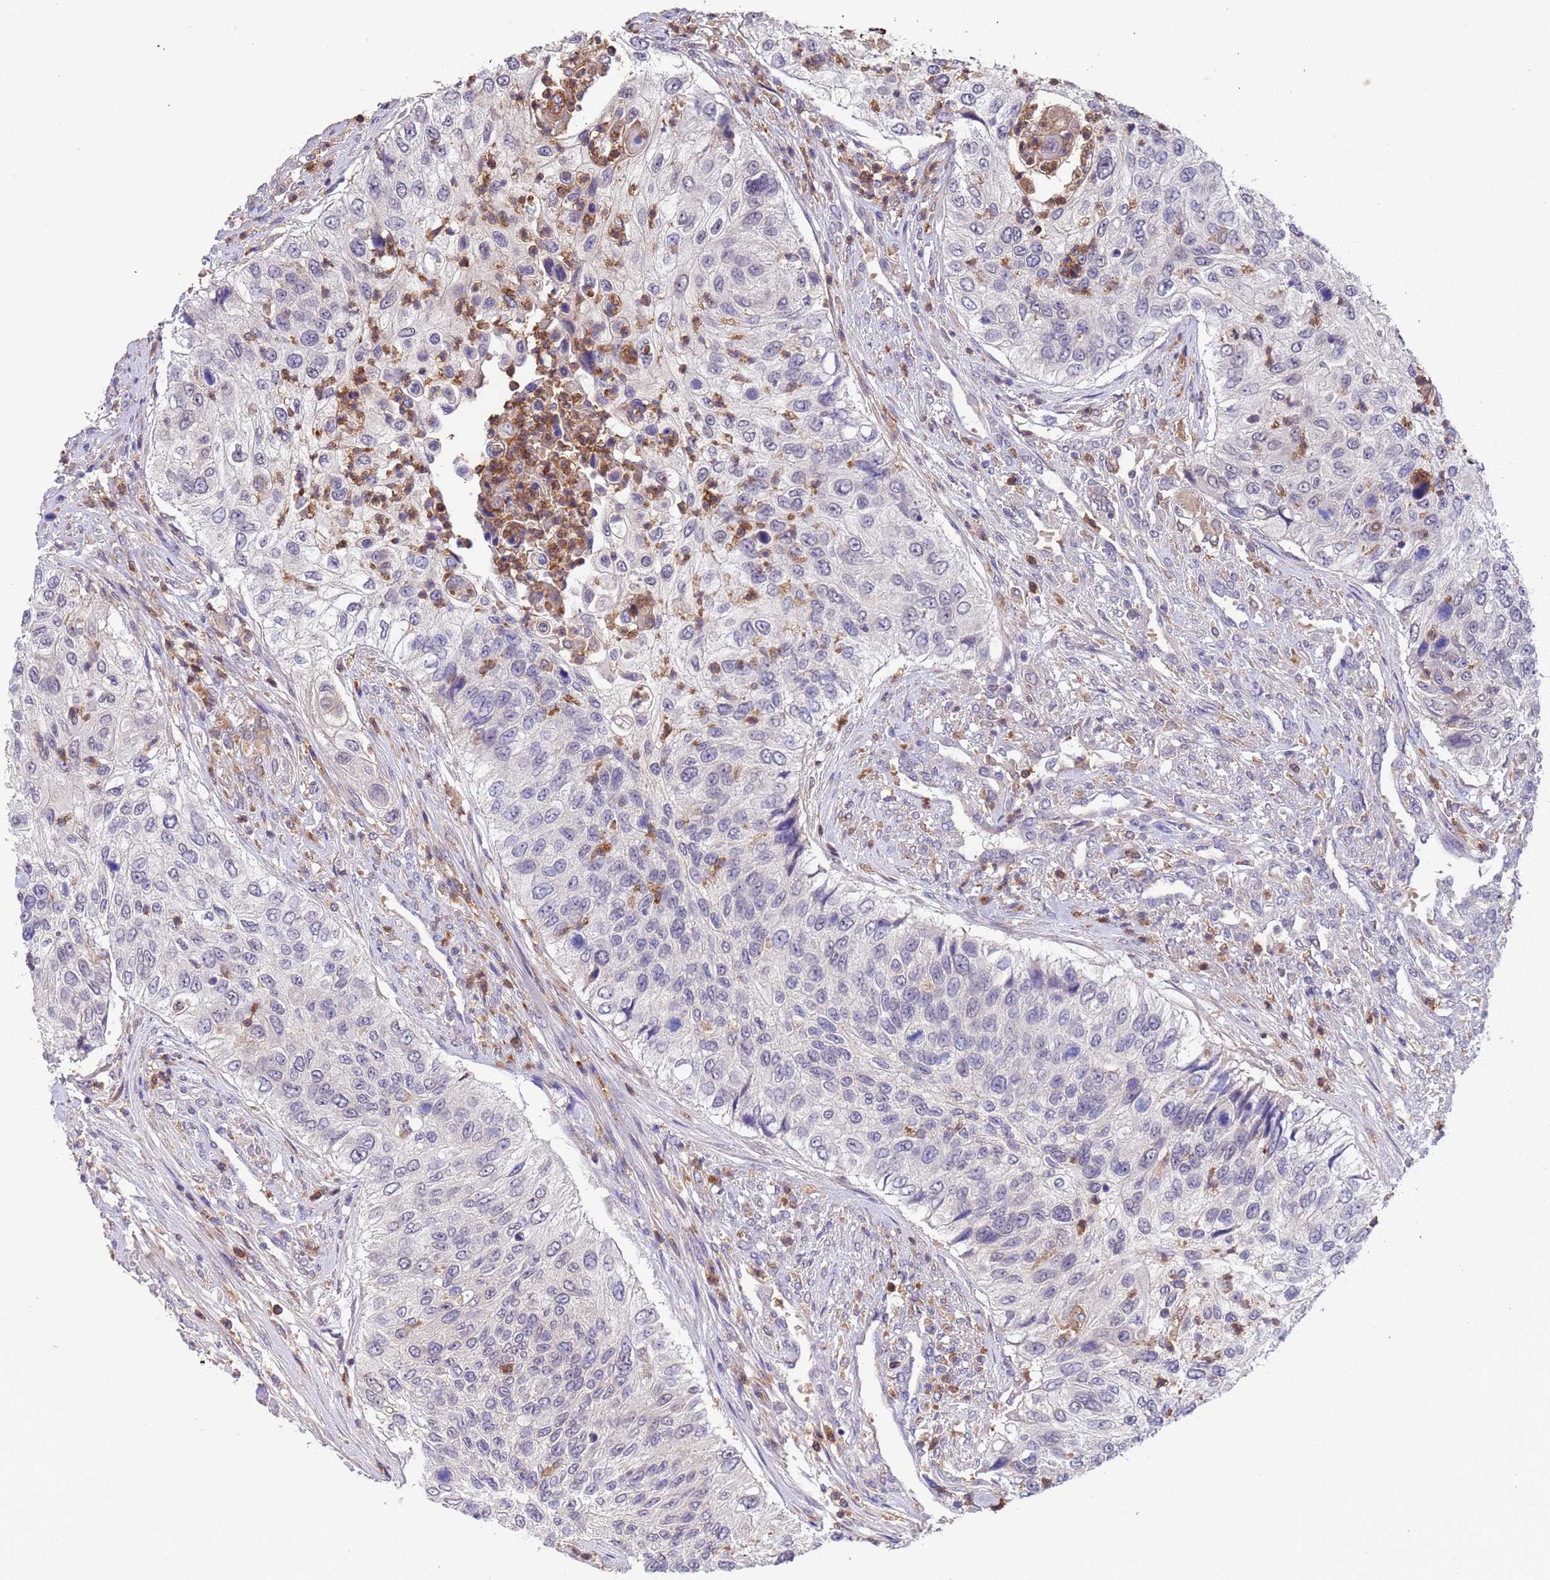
{"staining": {"intensity": "negative", "quantity": "none", "location": "none"}, "tissue": "urothelial cancer", "cell_type": "Tumor cells", "image_type": "cancer", "snomed": [{"axis": "morphology", "description": "Urothelial carcinoma, High grade"}, {"axis": "topography", "description": "Urinary bladder"}], "caption": "This is an immunohistochemistry (IHC) photomicrograph of urothelial carcinoma (high-grade). There is no expression in tumor cells.", "gene": "AMPD3", "patient": {"sex": "female", "age": 60}}